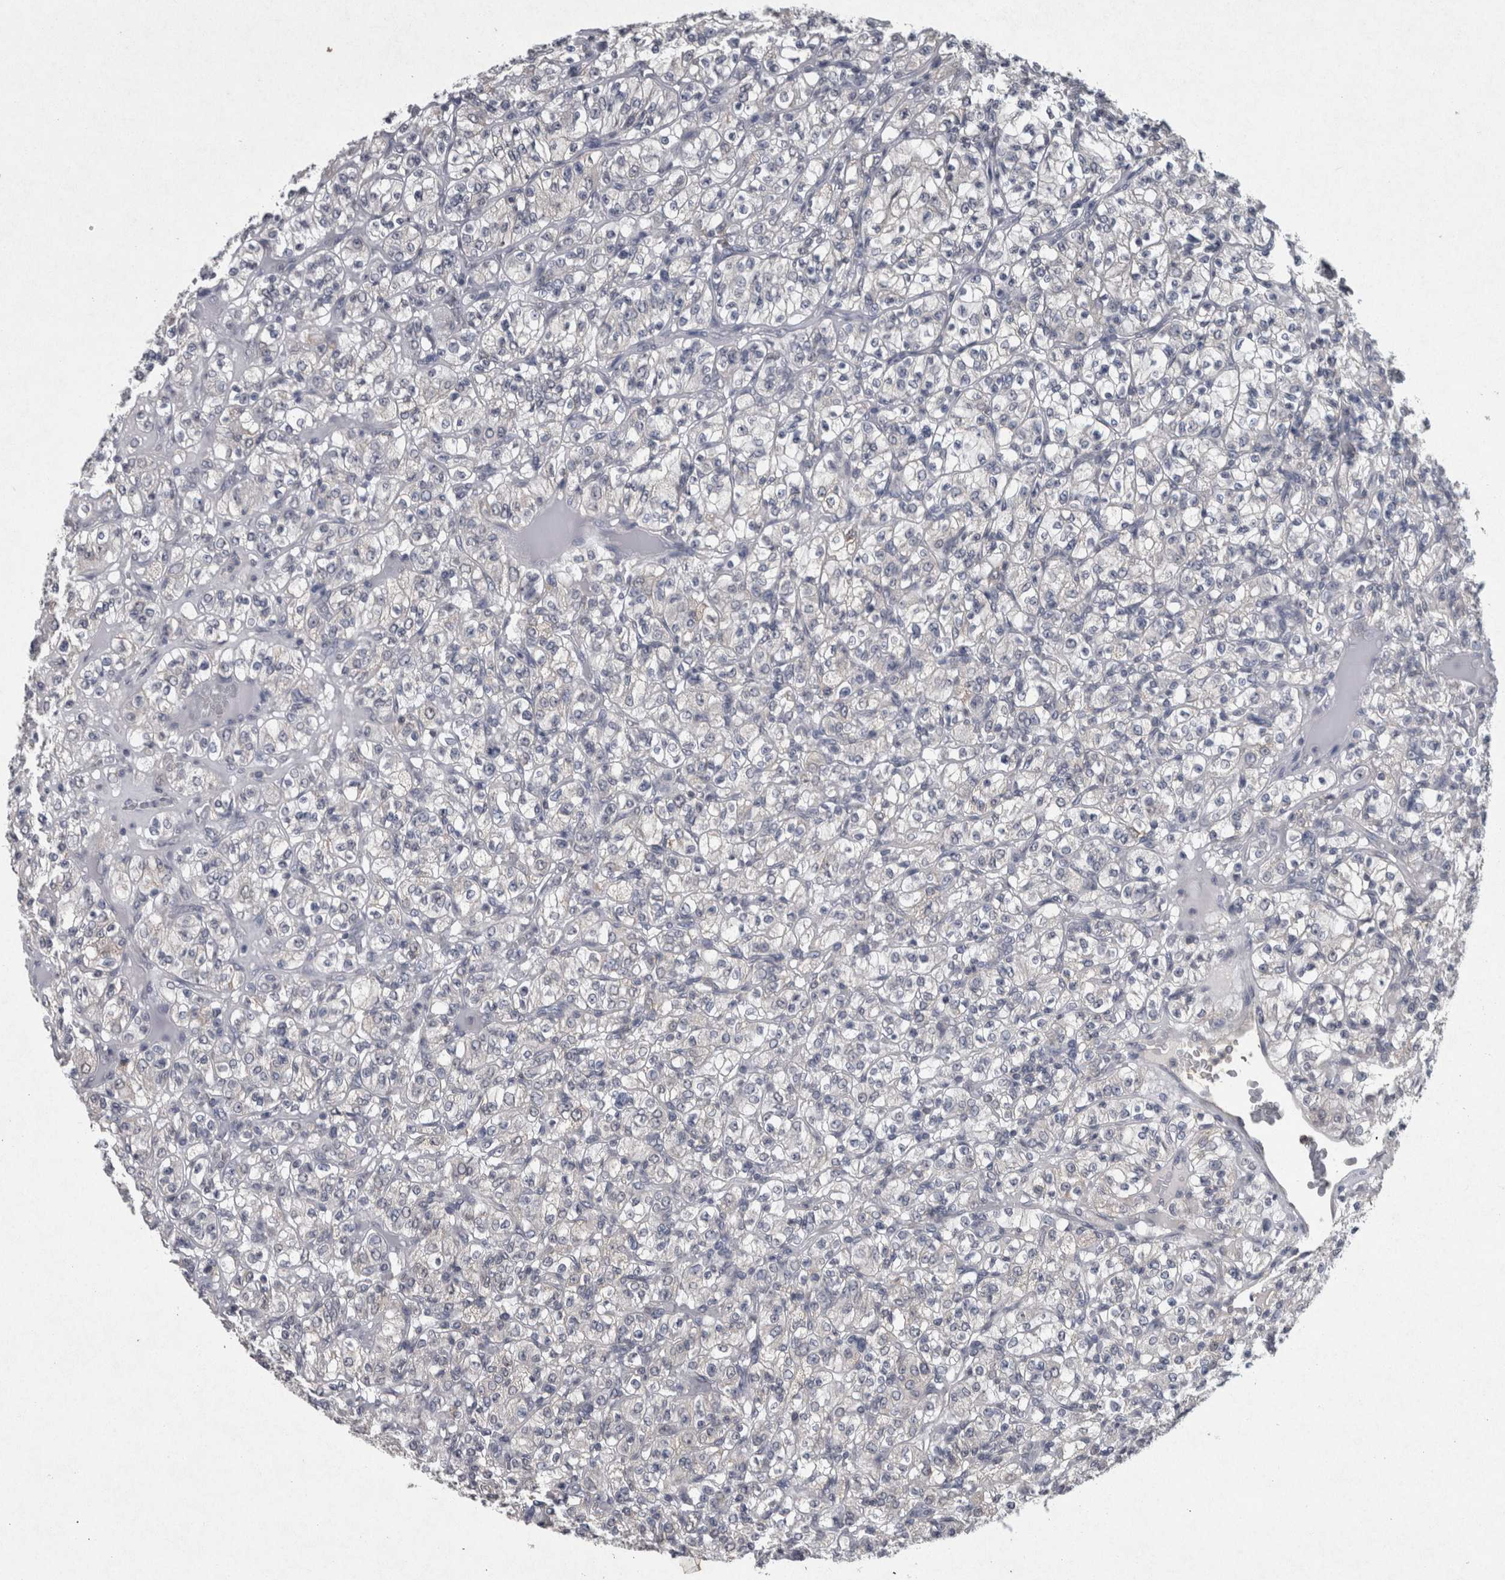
{"staining": {"intensity": "negative", "quantity": "none", "location": "none"}, "tissue": "renal cancer", "cell_type": "Tumor cells", "image_type": "cancer", "snomed": [{"axis": "morphology", "description": "Normal tissue, NOS"}, {"axis": "morphology", "description": "Adenocarcinoma, NOS"}, {"axis": "topography", "description": "Kidney"}], "caption": "High magnification brightfield microscopy of renal cancer (adenocarcinoma) stained with DAB (3,3'-diaminobenzidine) (brown) and counterstained with hematoxylin (blue): tumor cells show no significant positivity.", "gene": "WNT7A", "patient": {"sex": "female", "age": 72}}